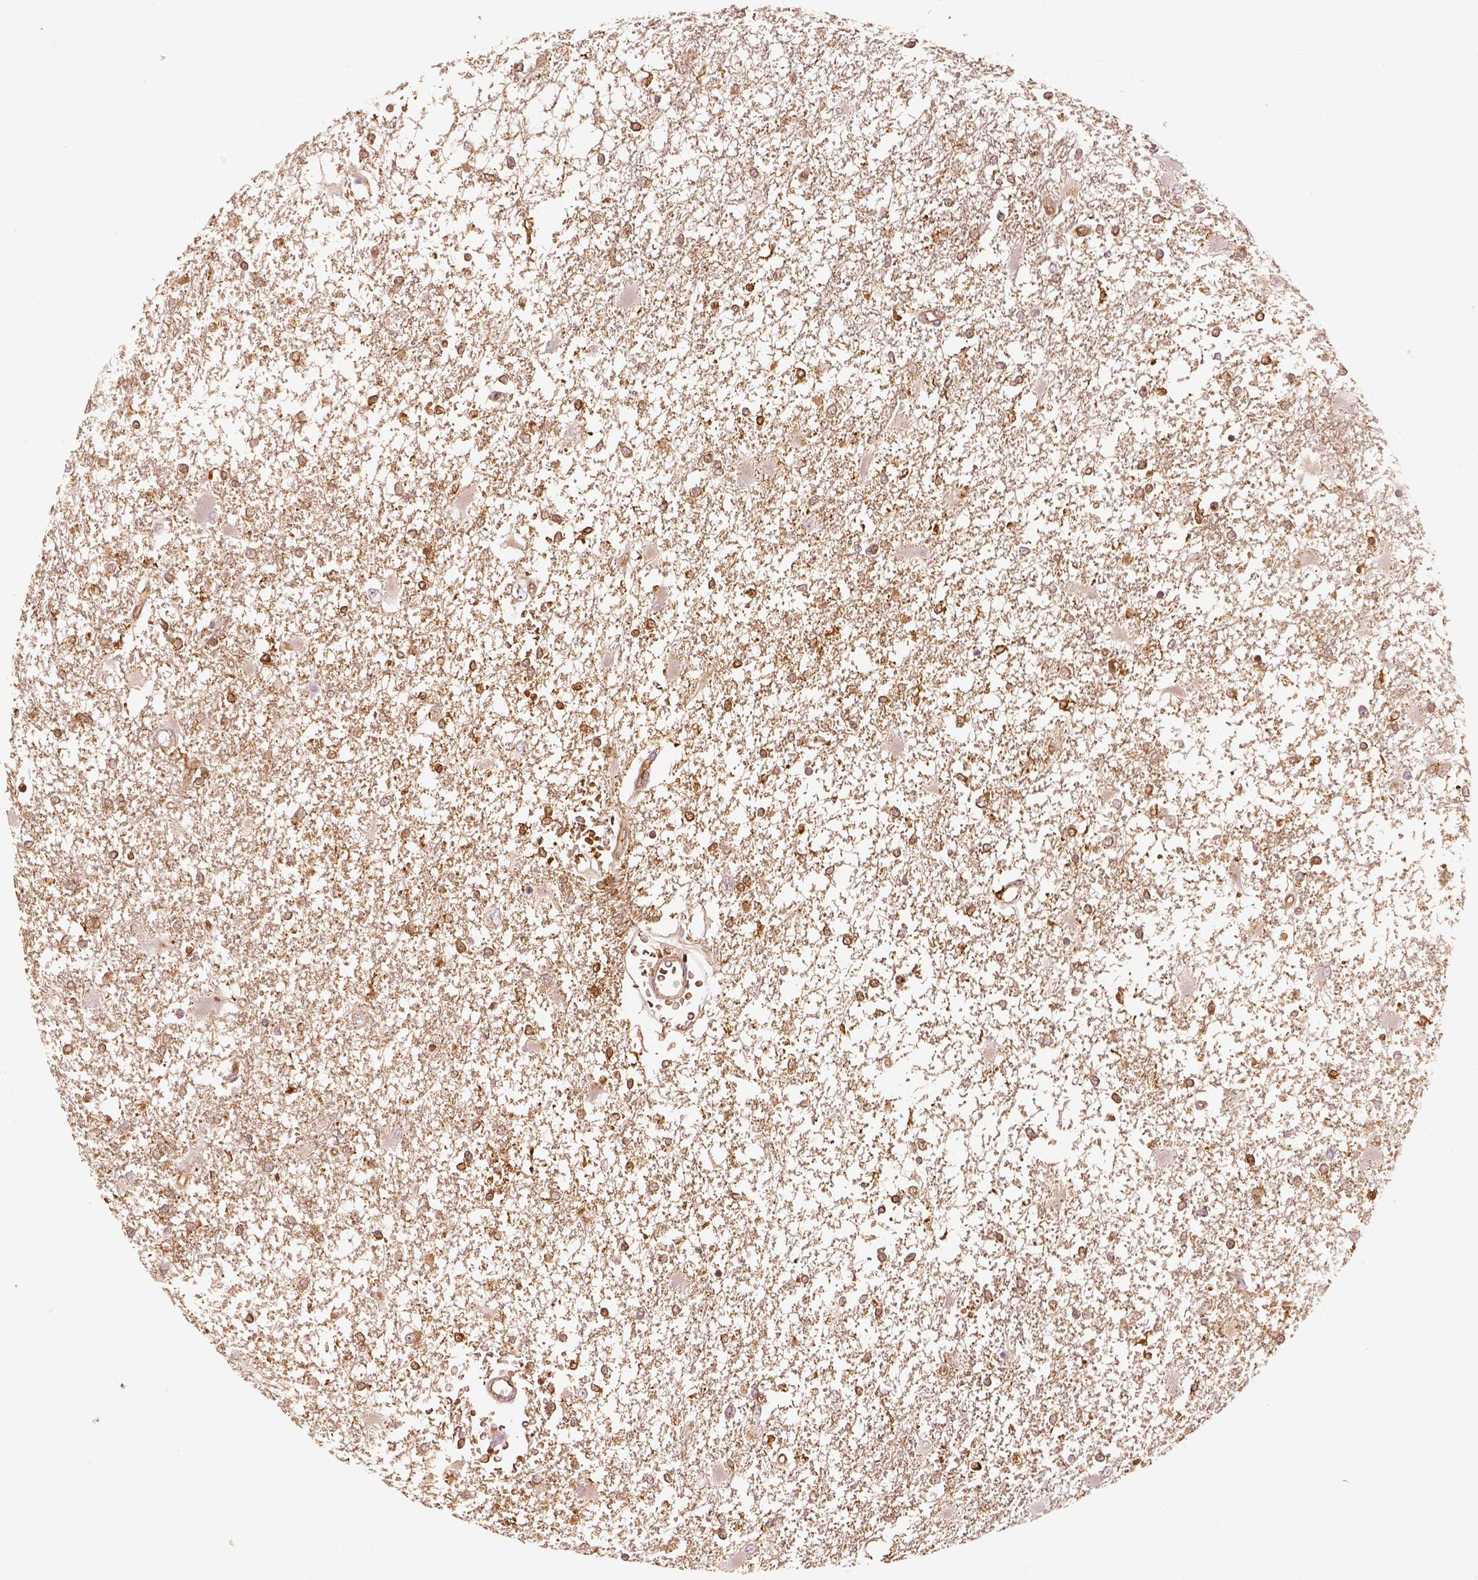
{"staining": {"intensity": "strong", "quantity": "<25%", "location": "cytoplasmic/membranous"}, "tissue": "glioma", "cell_type": "Tumor cells", "image_type": "cancer", "snomed": [{"axis": "morphology", "description": "Glioma, malignant, High grade"}, {"axis": "topography", "description": "Cerebral cortex"}], "caption": "The image shows staining of malignant glioma (high-grade), revealing strong cytoplasmic/membranous protein positivity (brown color) within tumor cells.", "gene": "FSCN1", "patient": {"sex": "male", "age": 79}}